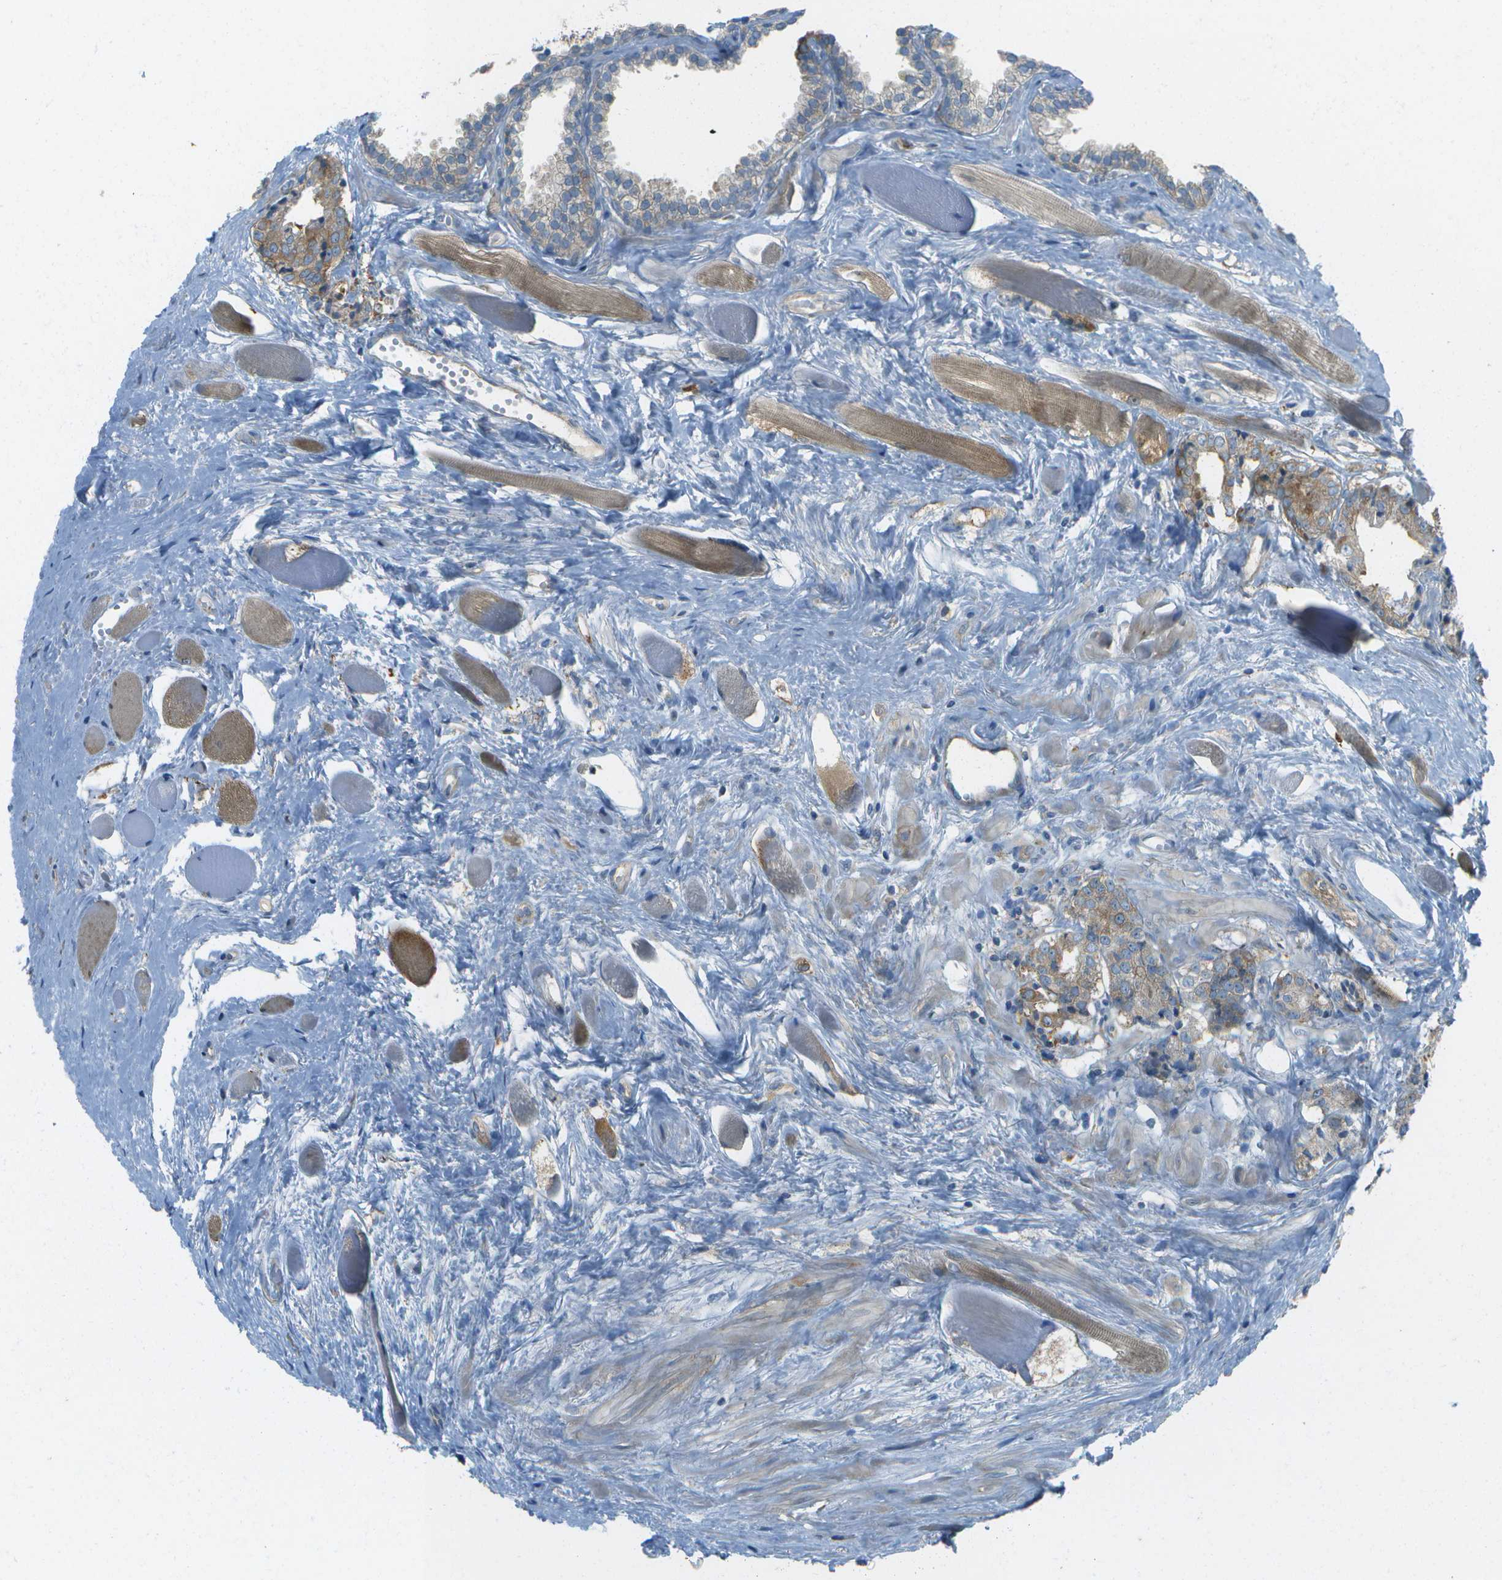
{"staining": {"intensity": "moderate", "quantity": "<25%", "location": "cytoplasmic/membranous"}, "tissue": "prostate cancer", "cell_type": "Tumor cells", "image_type": "cancer", "snomed": [{"axis": "morphology", "description": "Adenocarcinoma, Low grade"}, {"axis": "topography", "description": "Prostate"}], "caption": "About <25% of tumor cells in prostate low-grade adenocarcinoma reveal moderate cytoplasmic/membranous protein staining as visualized by brown immunohistochemical staining.", "gene": "WNK2", "patient": {"sex": "male", "age": 53}}